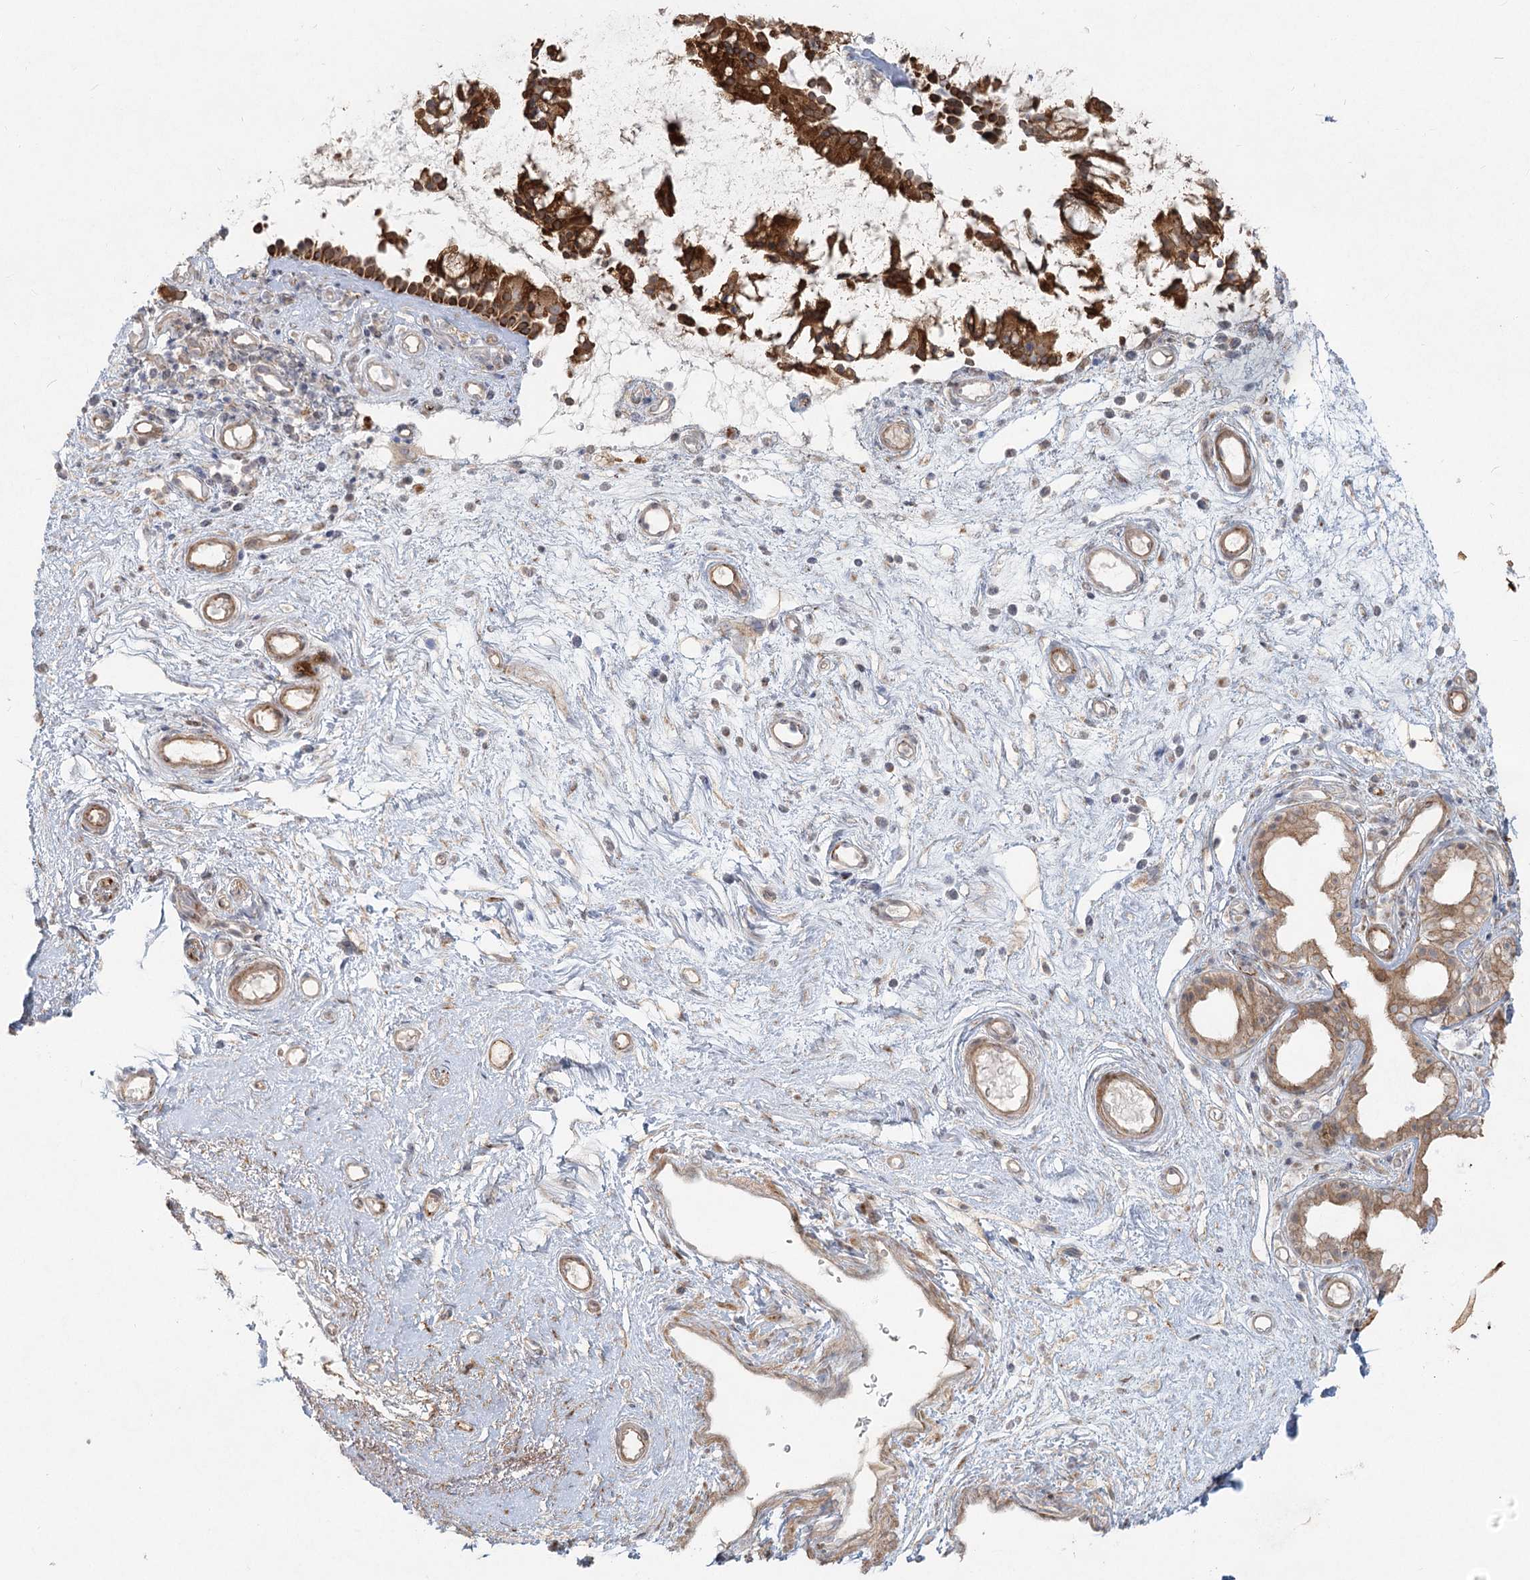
{"staining": {"intensity": "strong", "quantity": ">75%", "location": "cytoplasmic/membranous"}, "tissue": "nasopharynx", "cell_type": "Respiratory epithelial cells", "image_type": "normal", "snomed": [{"axis": "morphology", "description": "Normal tissue, NOS"}, {"axis": "morphology", "description": "Inflammation, NOS"}, {"axis": "morphology", "description": "Malignant melanoma, Metastatic site"}, {"axis": "topography", "description": "Nasopharynx"}], "caption": "Protein staining displays strong cytoplasmic/membranous positivity in about >75% of respiratory epithelial cells in normal nasopharynx. Nuclei are stained in blue.", "gene": "LRP2BP", "patient": {"sex": "male", "age": 70}}